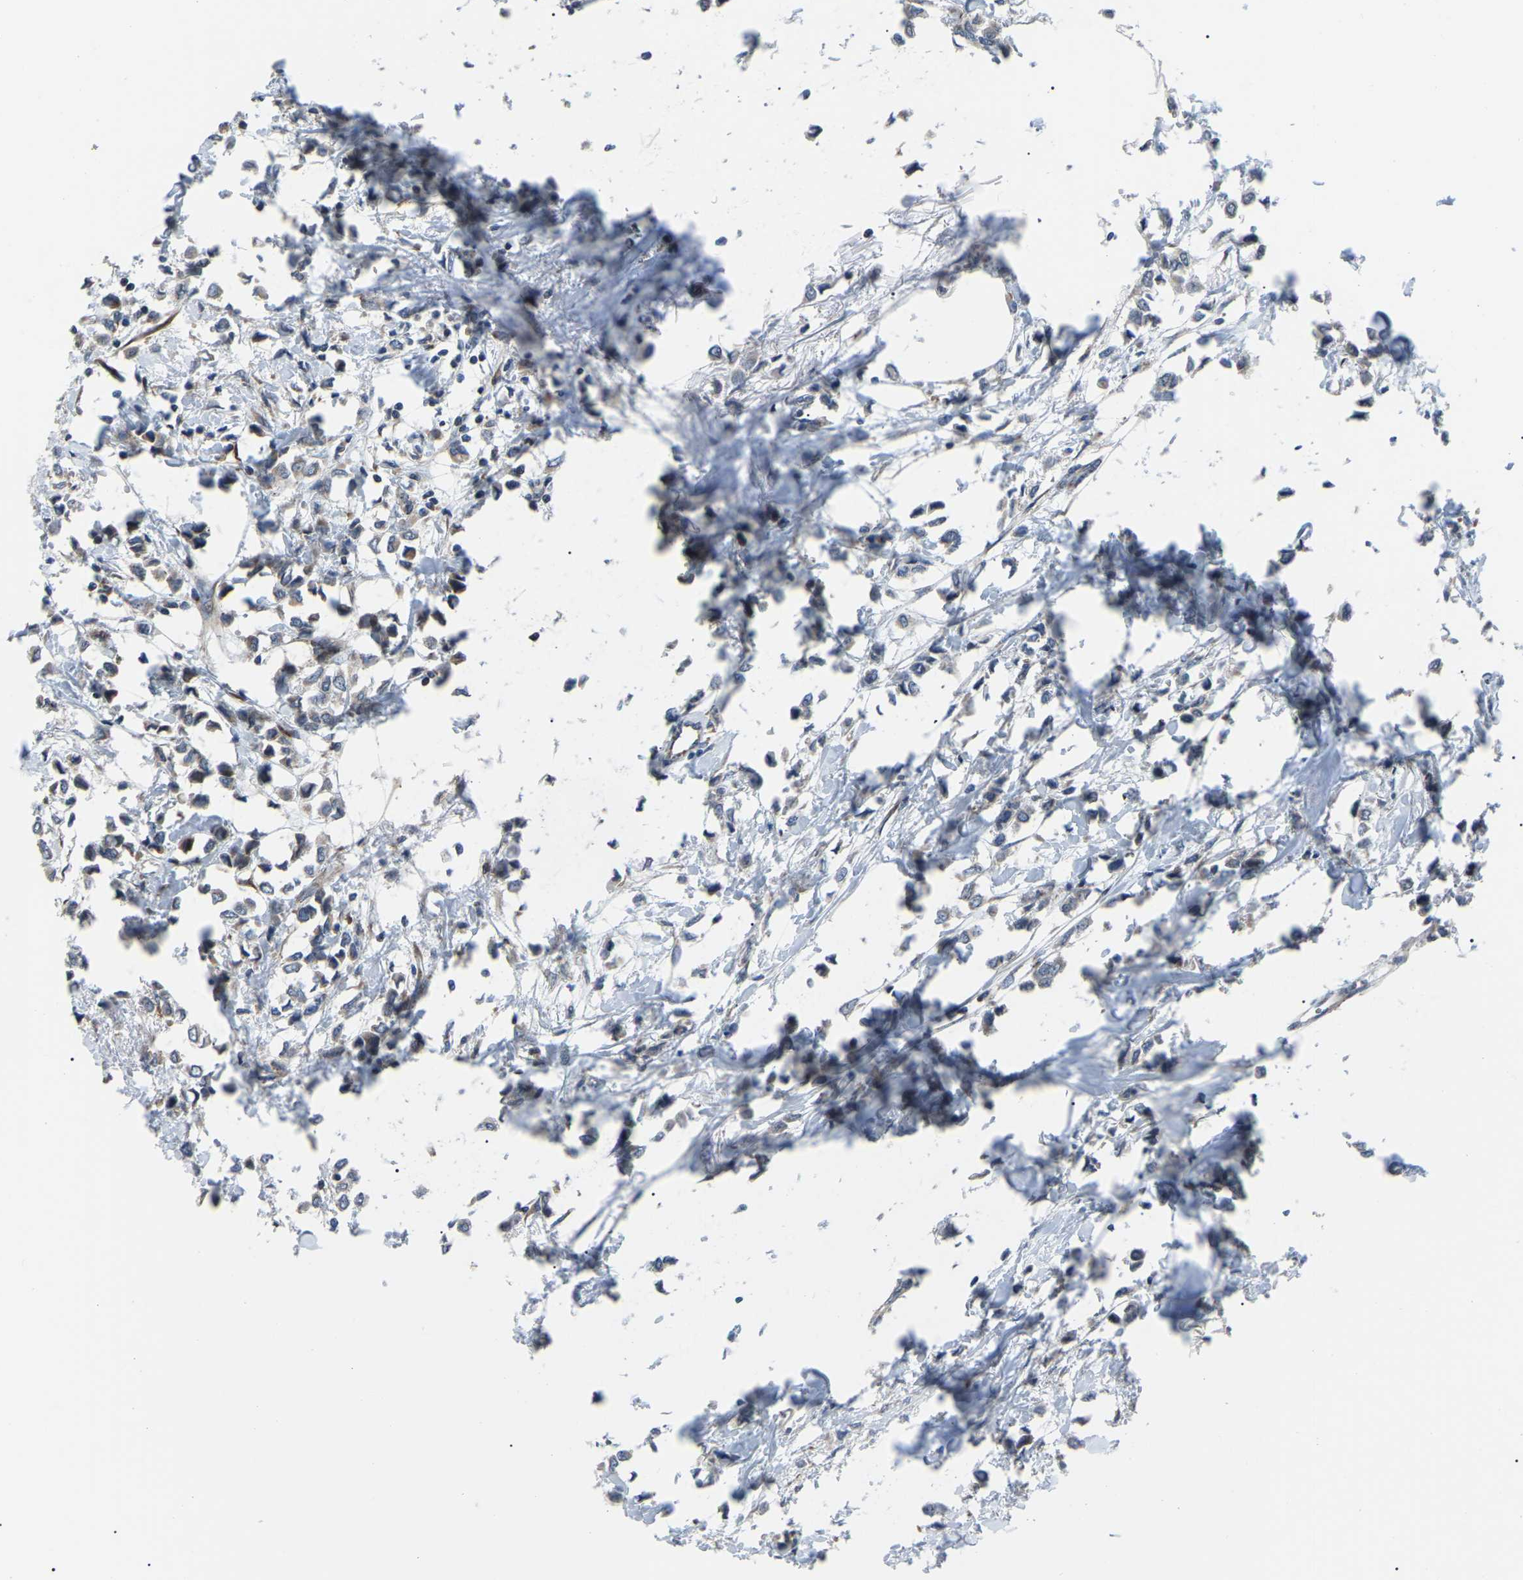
{"staining": {"intensity": "weak", "quantity": "25%-75%", "location": "cytoplasmic/membranous"}, "tissue": "breast cancer", "cell_type": "Tumor cells", "image_type": "cancer", "snomed": [{"axis": "morphology", "description": "Lobular carcinoma"}, {"axis": "topography", "description": "Breast"}], "caption": "A brown stain highlights weak cytoplasmic/membranous staining of a protein in human breast cancer tumor cells.", "gene": "AGO2", "patient": {"sex": "female", "age": 51}}